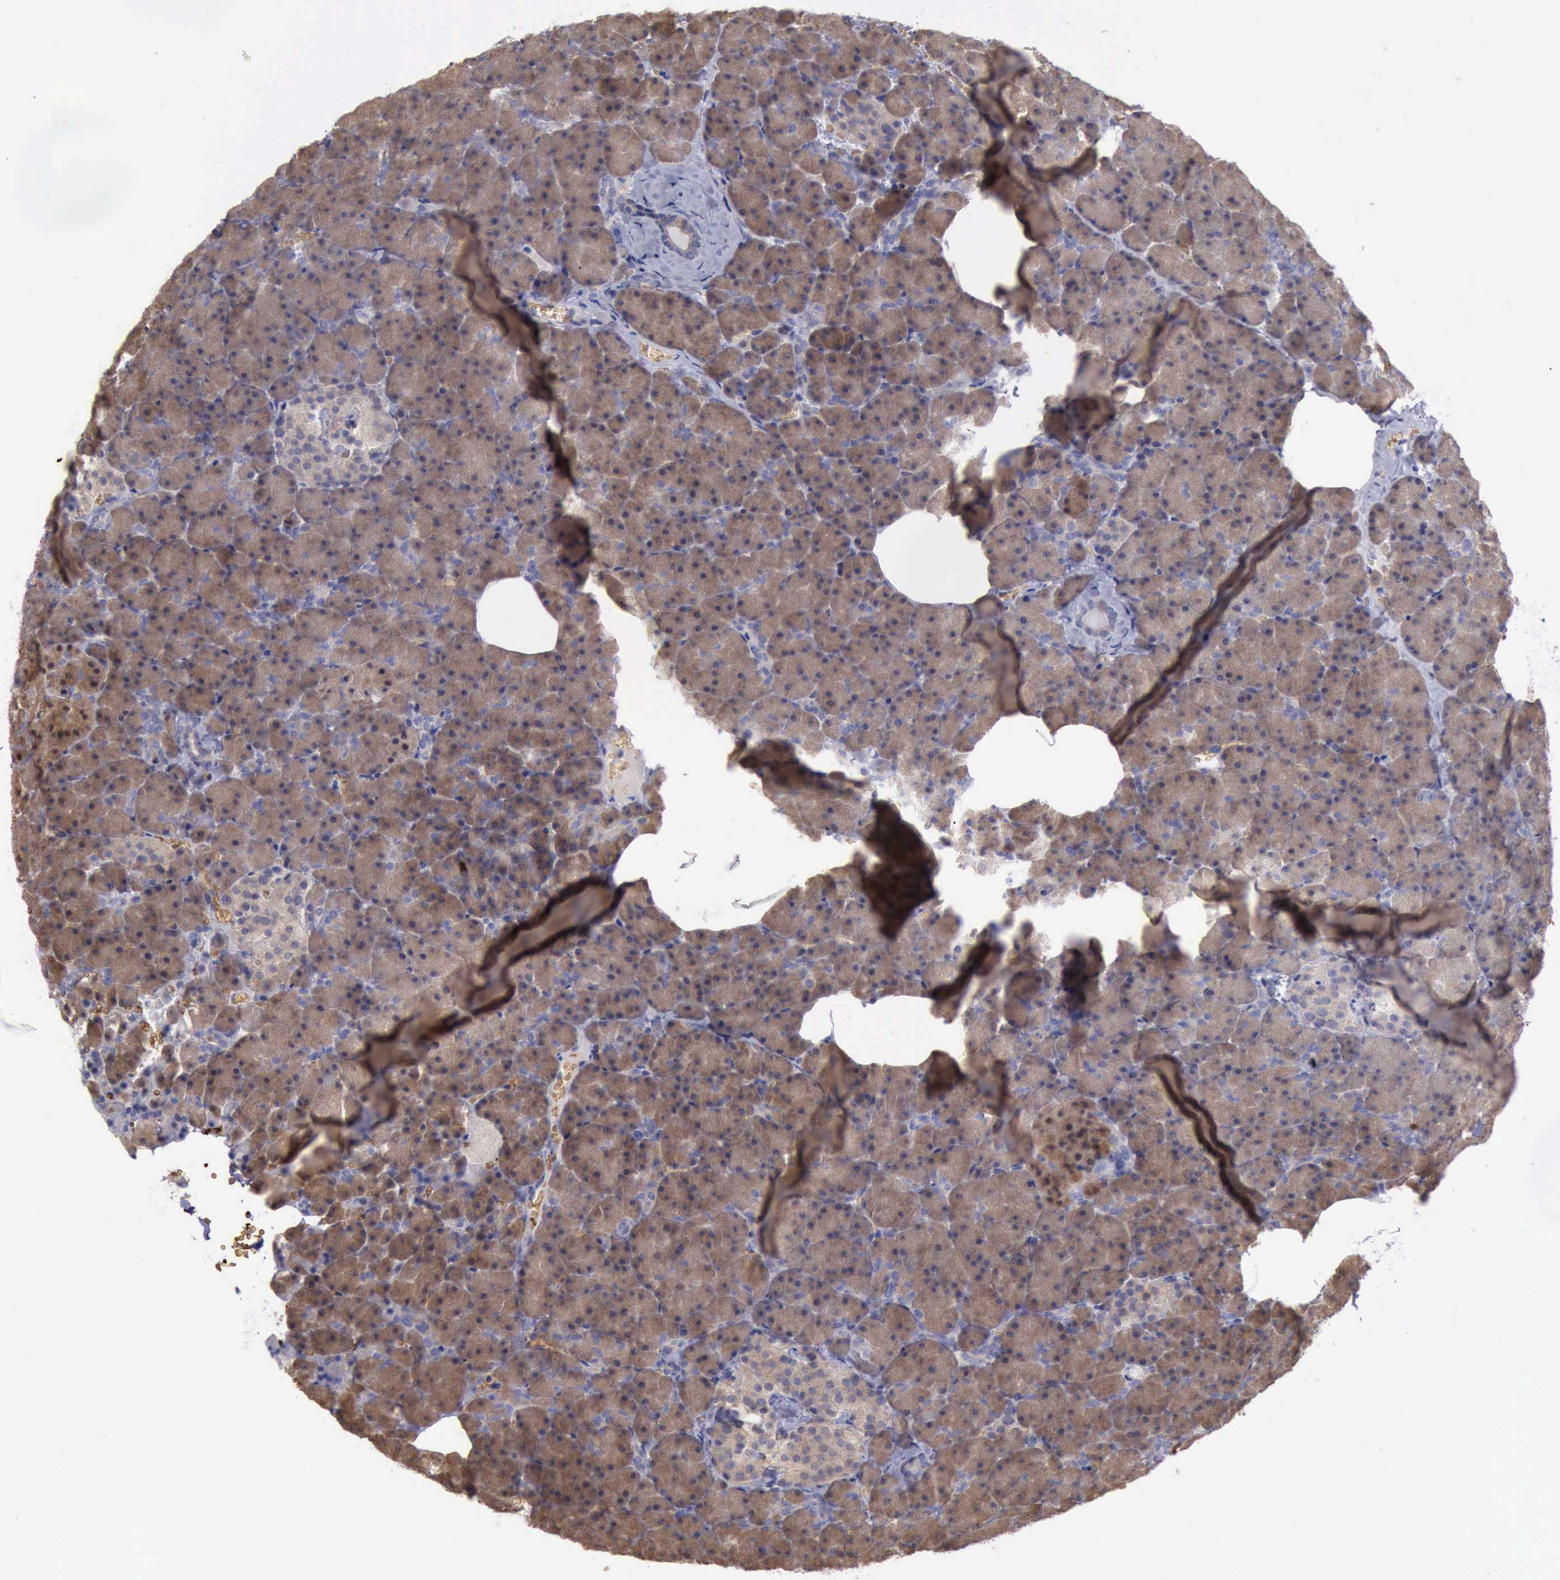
{"staining": {"intensity": "moderate", "quantity": ">75%", "location": "cytoplasmic/membranous"}, "tissue": "pancreas", "cell_type": "Exocrine glandular cells", "image_type": "normal", "snomed": [{"axis": "morphology", "description": "Normal tissue, NOS"}, {"axis": "topography", "description": "Pancreas"}], "caption": "The immunohistochemical stain highlights moderate cytoplasmic/membranous staining in exocrine glandular cells of normal pancreas.", "gene": "CEP128", "patient": {"sex": "female", "age": 35}}